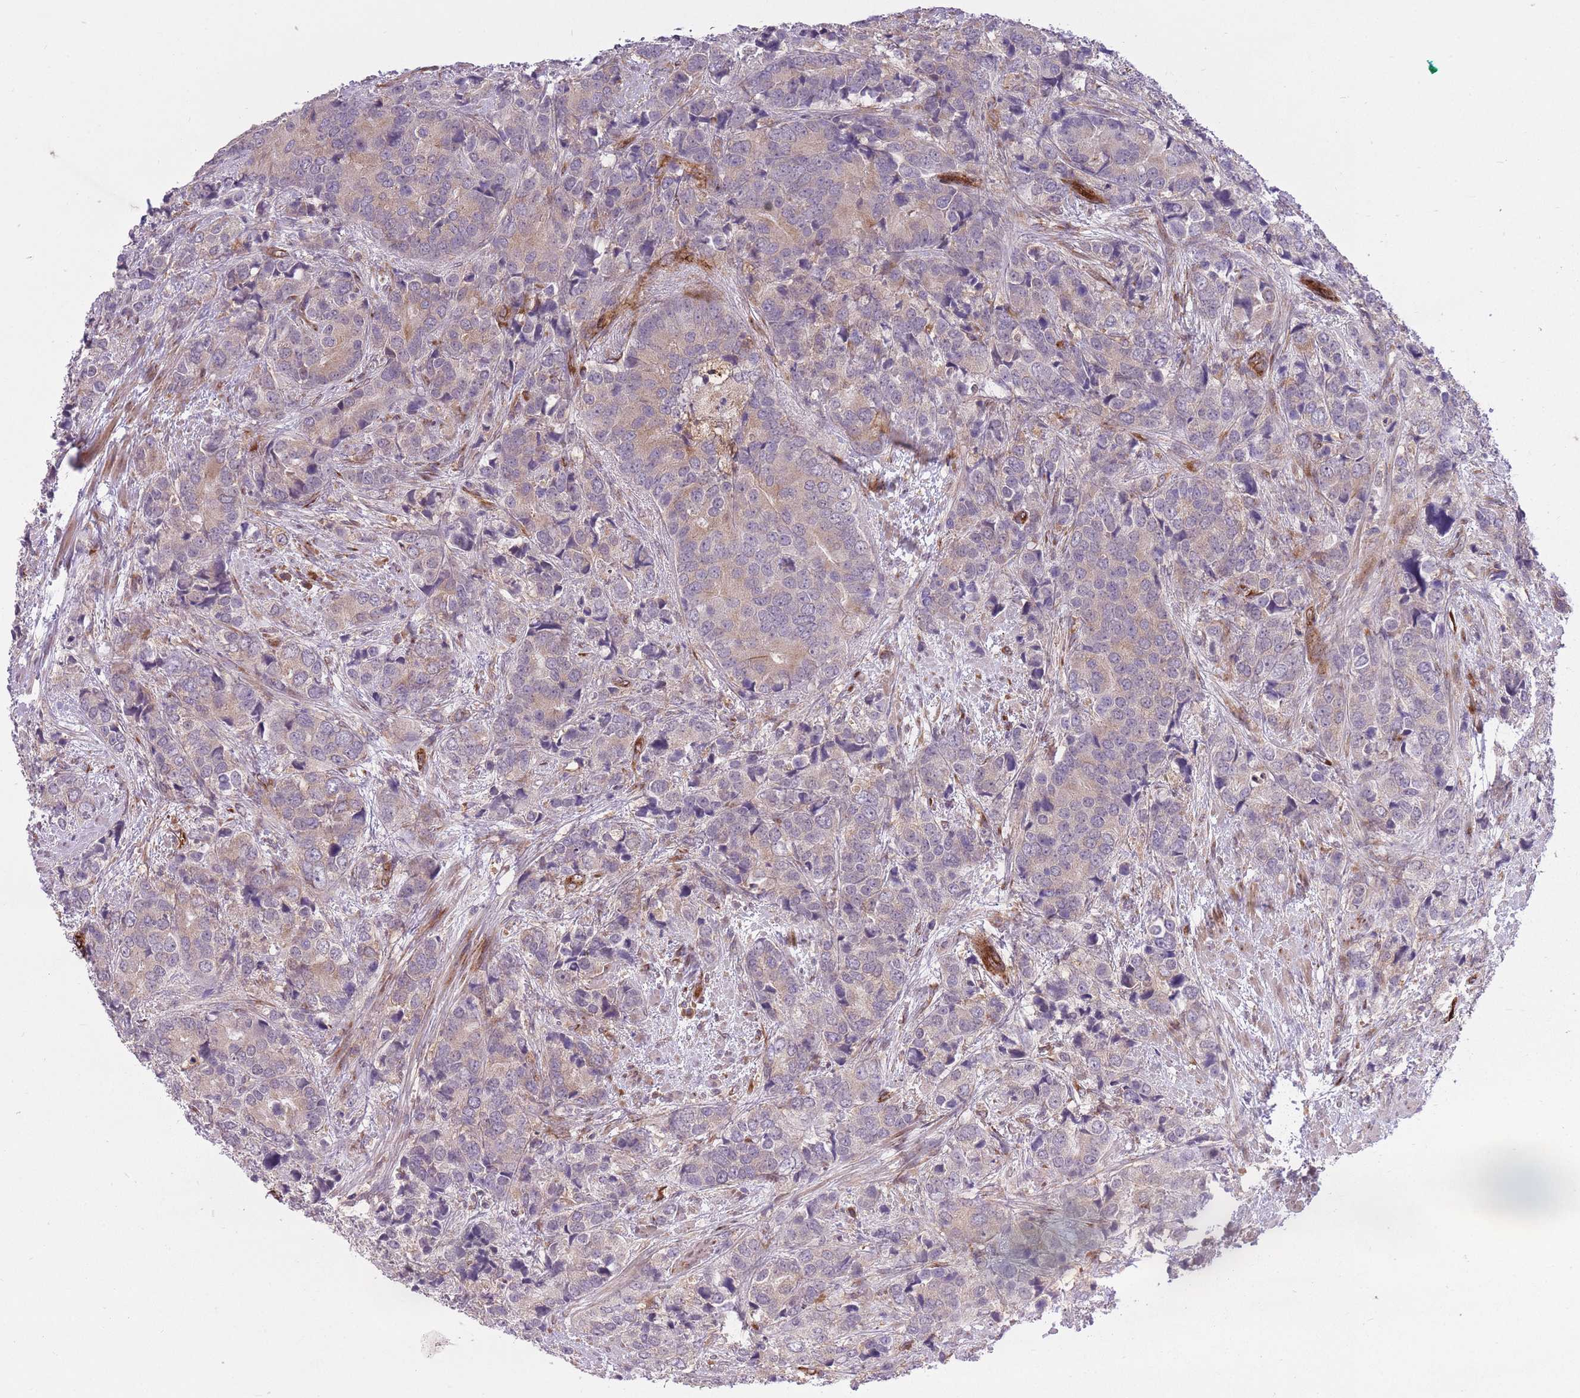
{"staining": {"intensity": "moderate", "quantity": "<25%", "location": "cytoplasmic/membranous"}, "tissue": "prostate cancer", "cell_type": "Tumor cells", "image_type": "cancer", "snomed": [{"axis": "morphology", "description": "Adenocarcinoma, High grade"}, {"axis": "topography", "description": "Prostate"}], "caption": "This is an image of IHC staining of prostate cancer, which shows moderate staining in the cytoplasmic/membranous of tumor cells.", "gene": "CISH", "patient": {"sex": "male", "age": 62}}